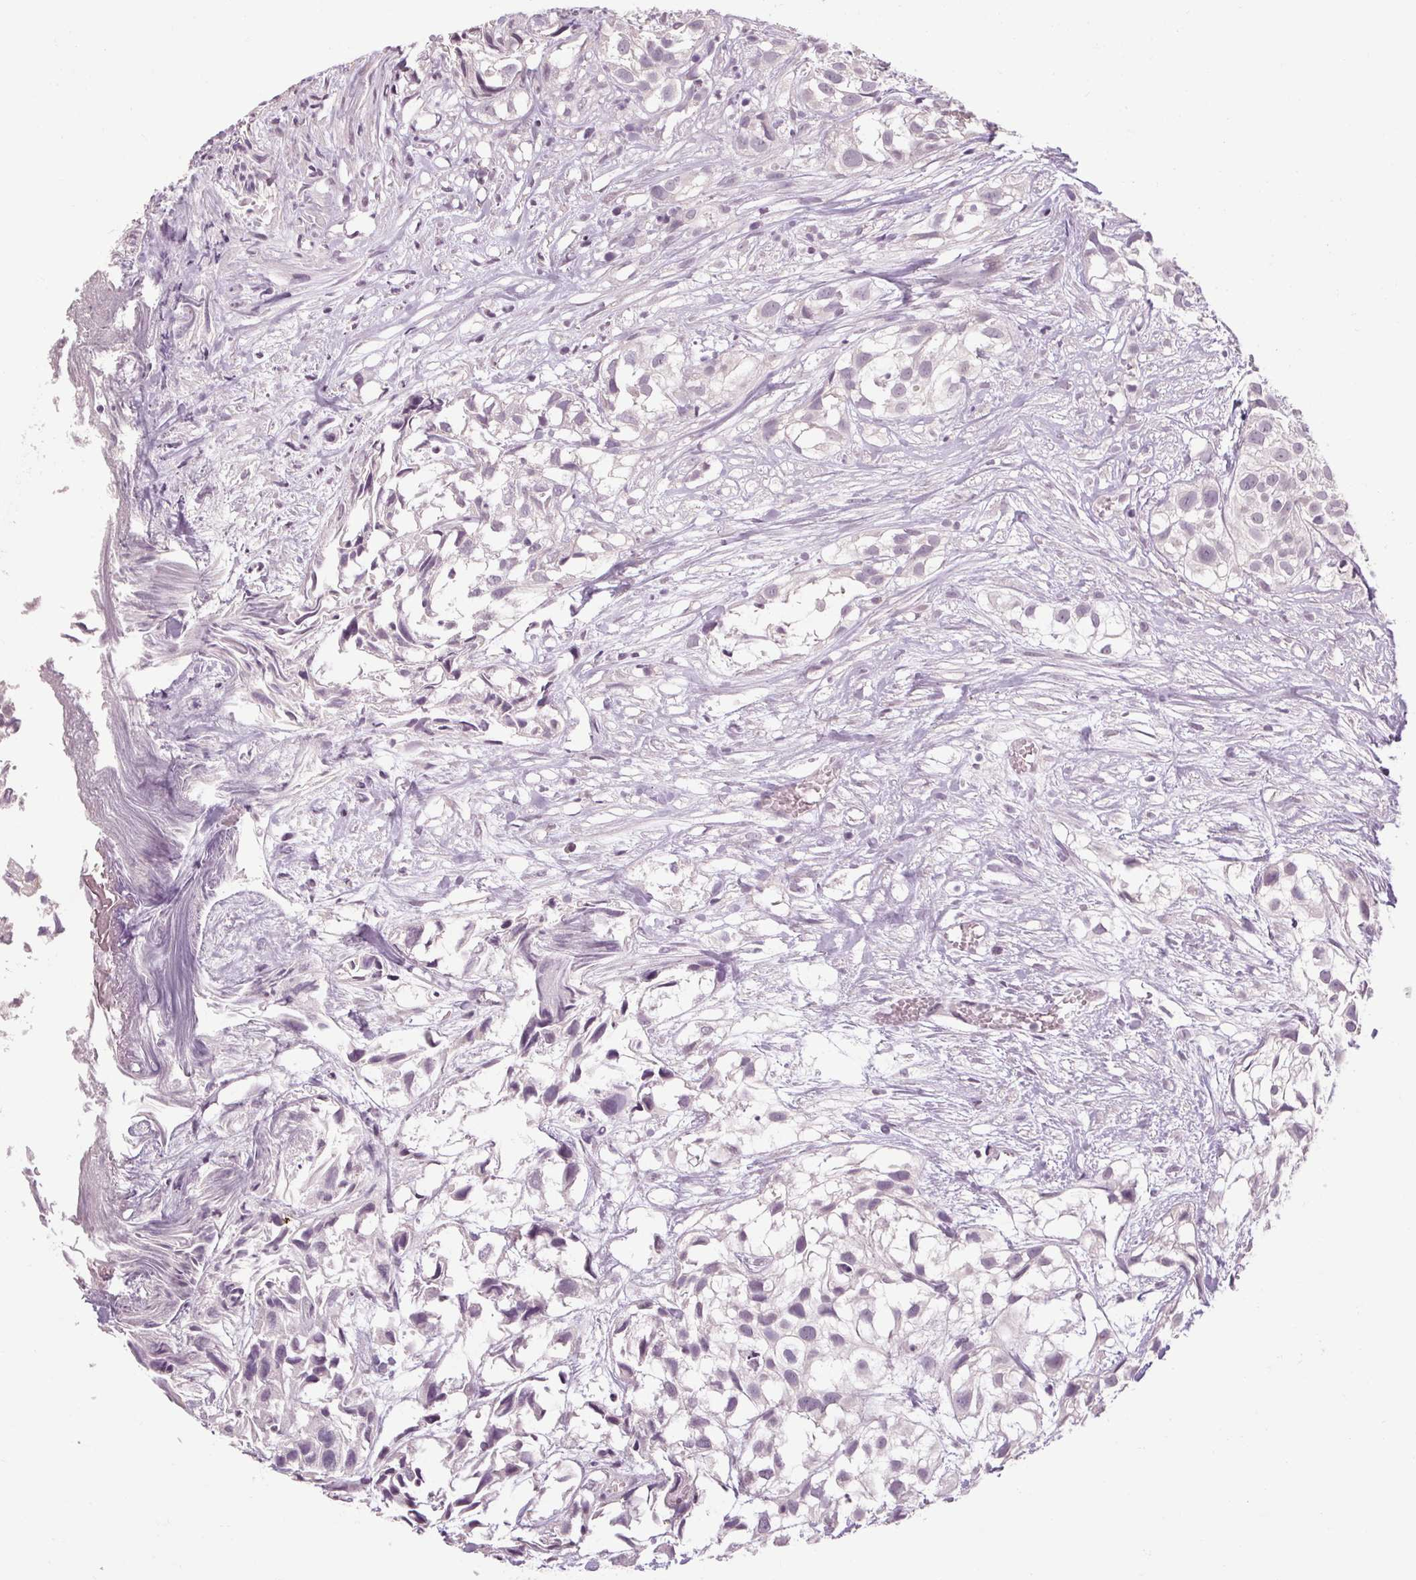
{"staining": {"intensity": "negative", "quantity": "none", "location": "none"}, "tissue": "urothelial cancer", "cell_type": "Tumor cells", "image_type": "cancer", "snomed": [{"axis": "morphology", "description": "Urothelial carcinoma, High grade"}, {"axis": "topography", "description": "Urinary bladder"}], "caption": "IHC histopathology image of human urothelial cancer stained for a protein (brown), which exhibits no staining in tumor cells.", "gene": "POMC", "patient": {"sex": "male", "age": 56}}